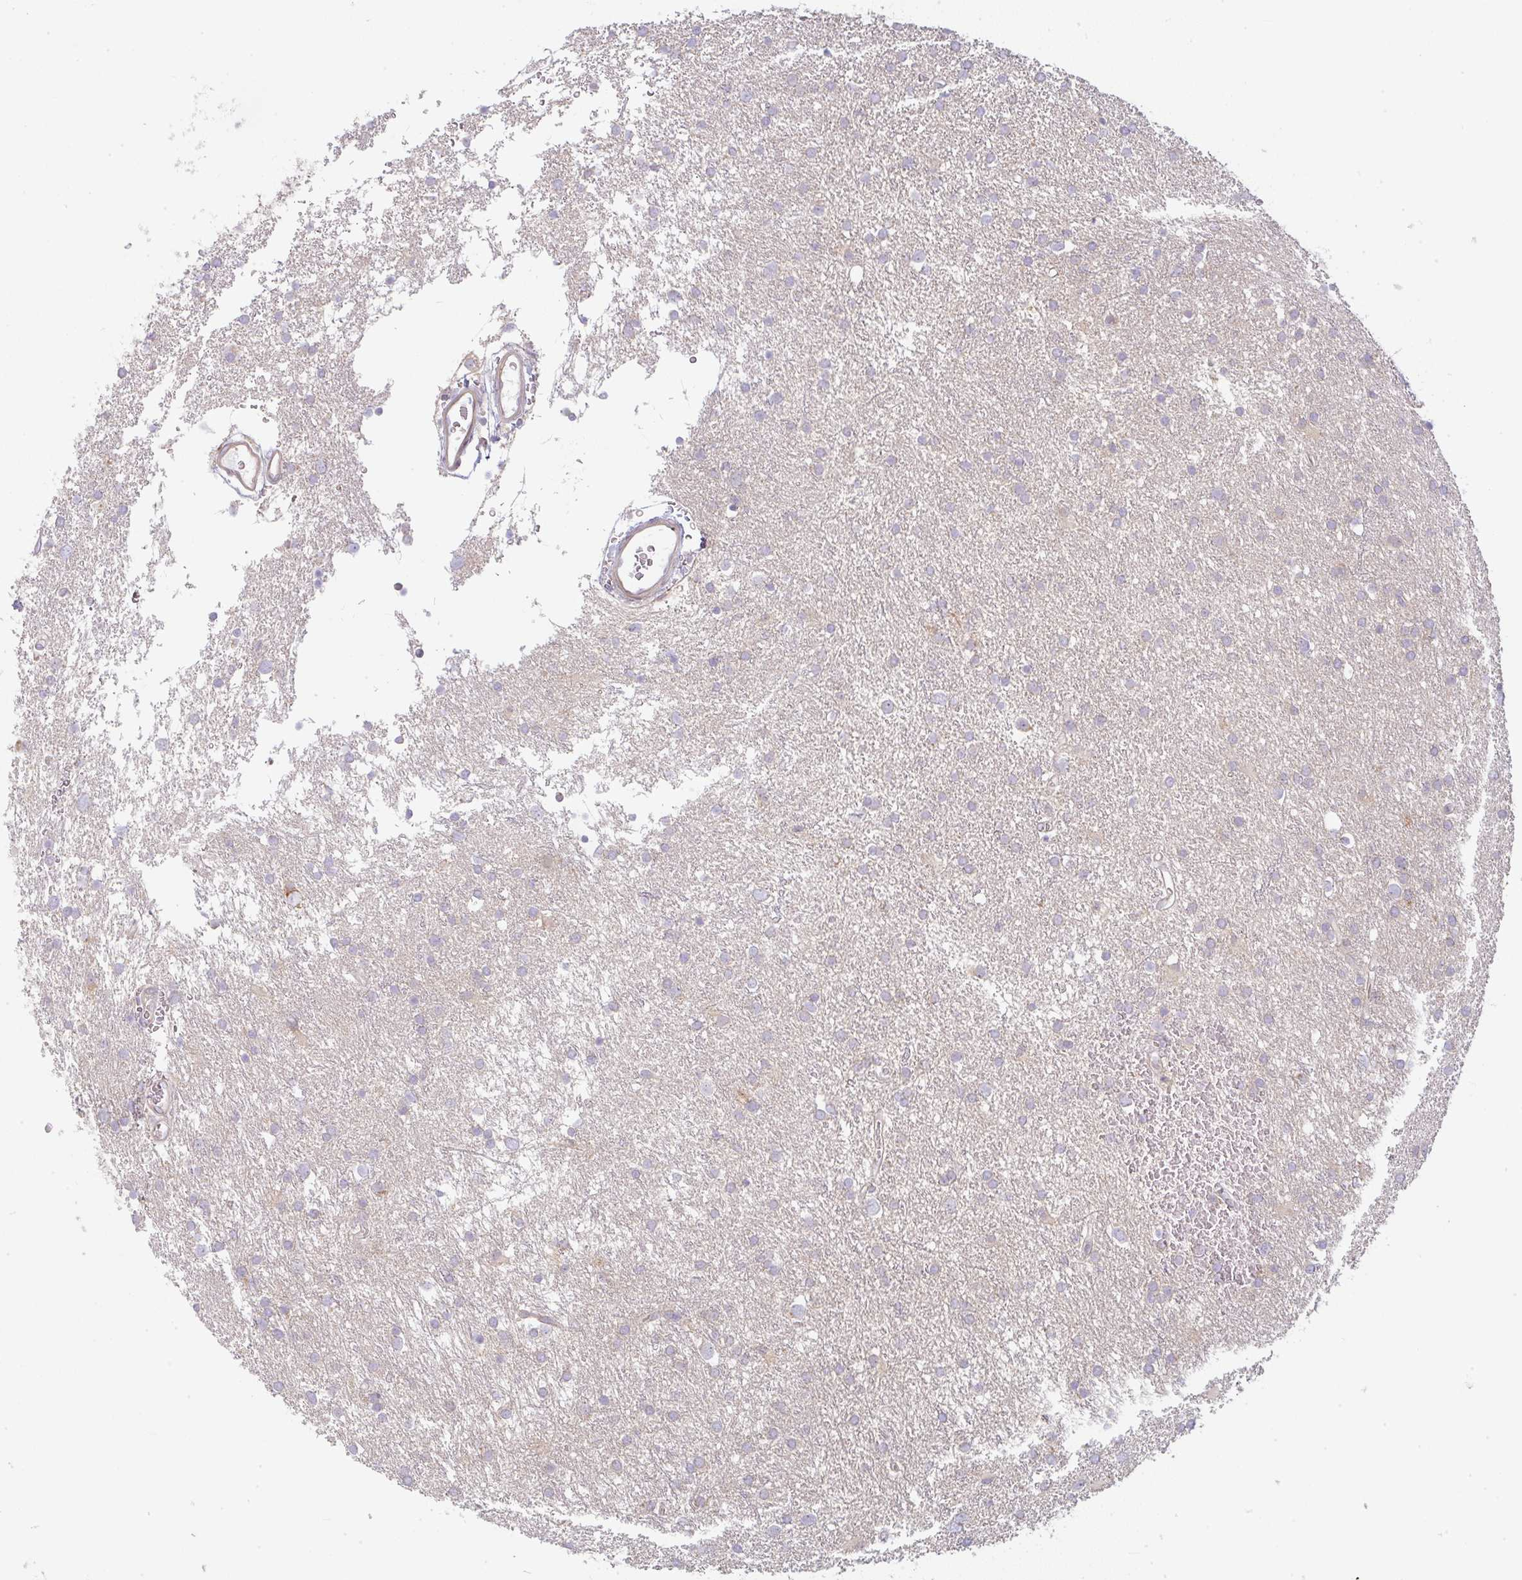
{"staining": {"intensity": "negative", "quantity": "none", "location": "none"}, "tissue": "glioma", "cell_type": "Tumor cells", "image_type": "cancer", "snomed": [{"axis": "morphology", "description": "Glioma, malignant, Low grade"}, {"axis": "topography", "description": "Brain"}], "caption": "A micrograph of human glioma is negative for staining in tumor cells.", "gene": "MOB1A", "patient": {"sex": "female", "age": 32}}